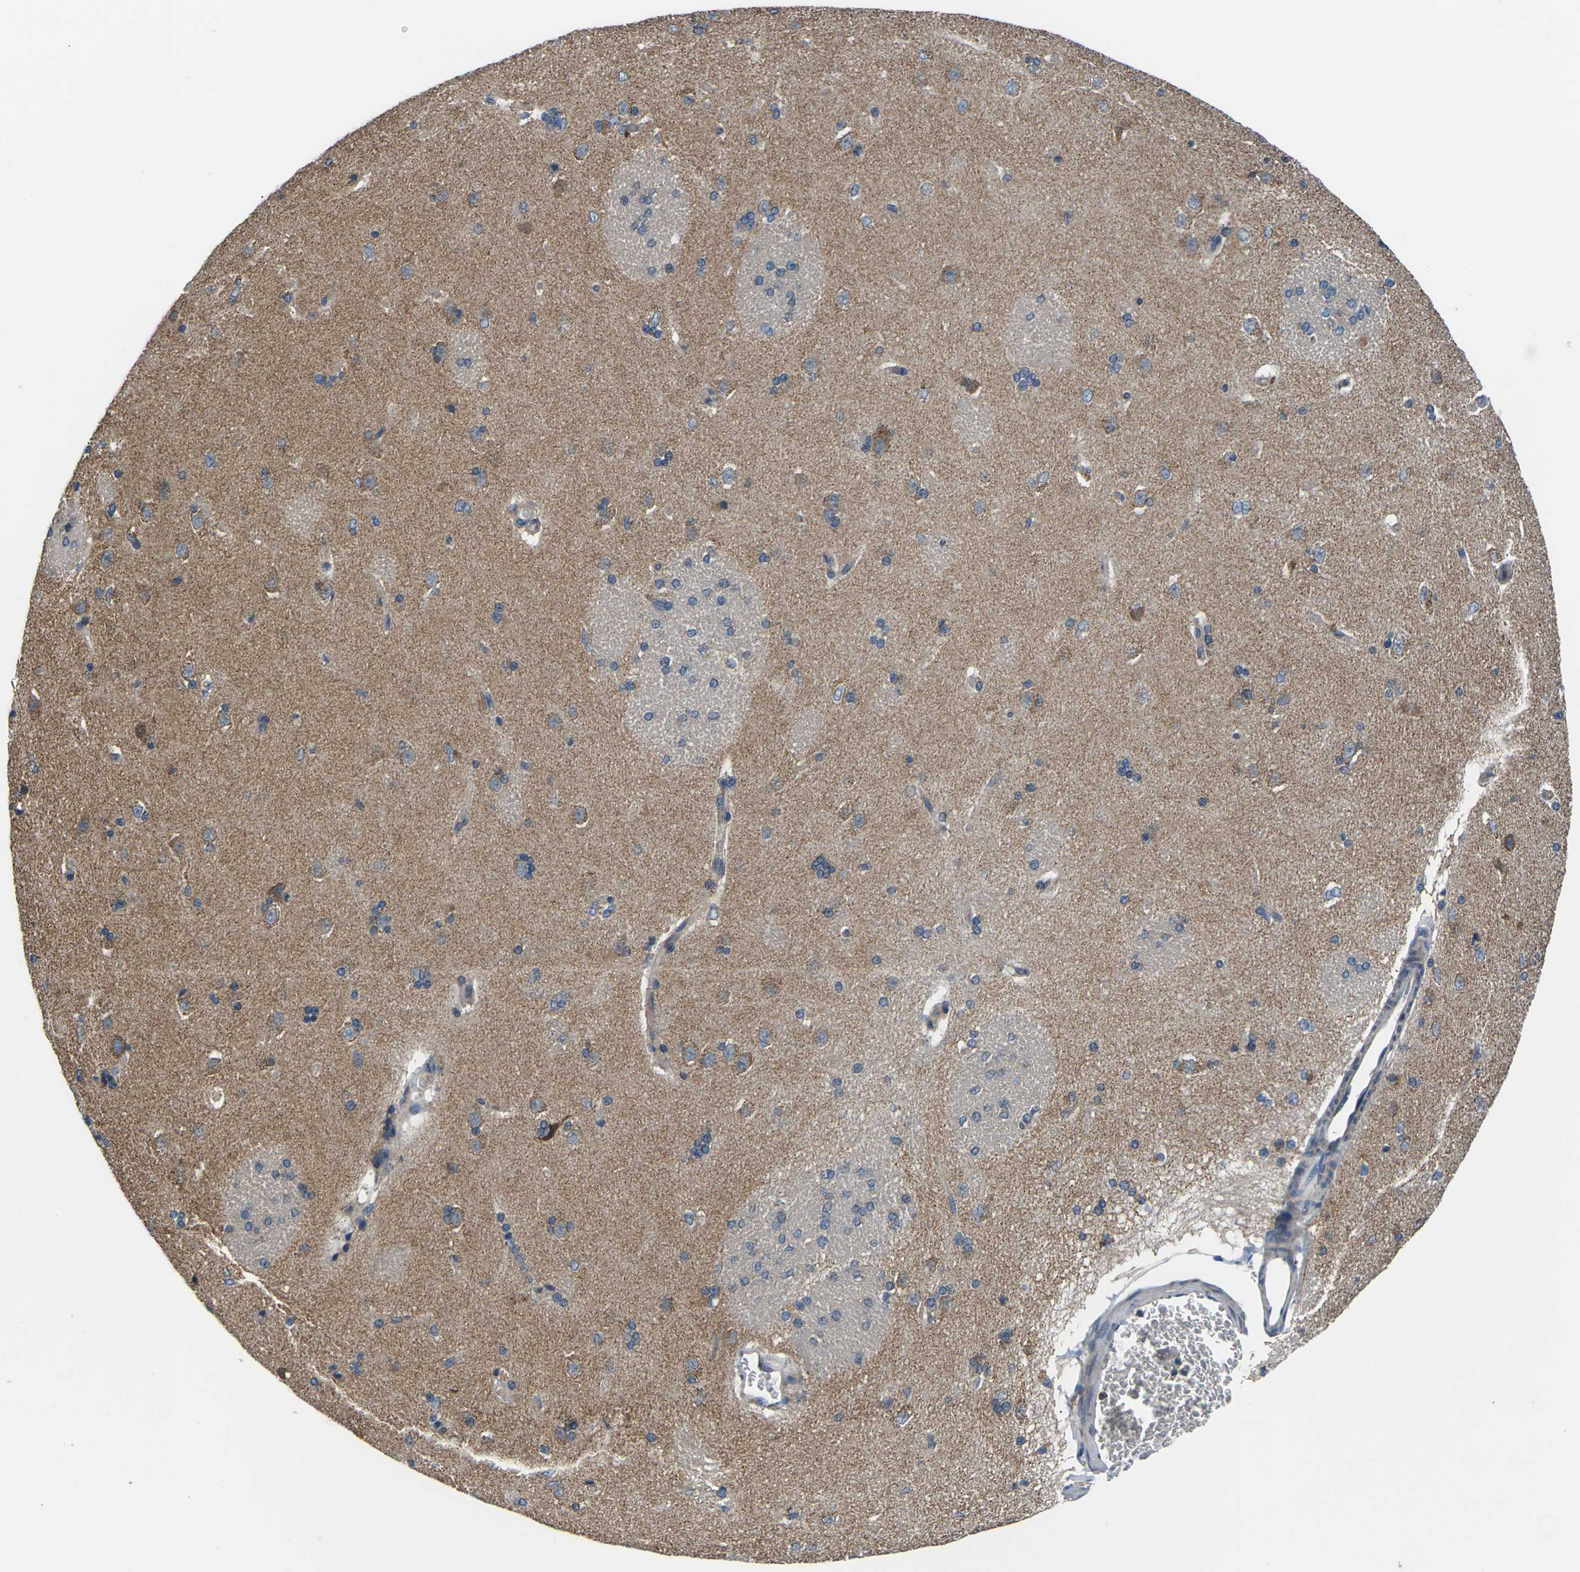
{"staining": {"intensity": "moderate", "quantity": "<25%", "location": "cytoplasmic/membranous"}, "tissue": "caudate", "cell_type": "Glial cells", "image_type": "normal", "snomed": [{"axis": "morphology", "description": "Normal tissue, NOS"}, {"axis": "topography", "description": "Lateral ventricle wall"}], "caption": "IHC image of unremarkable caudate: caudate stained using IHC demonstrates low levels of moderate protein expression localized specifically in the cytoplasmic/membranous of glial cells, appearing as a cytoplasmic/membranous brown color.", "gene": "GABRP", "patient": {"sex": "female", "age": 19}}